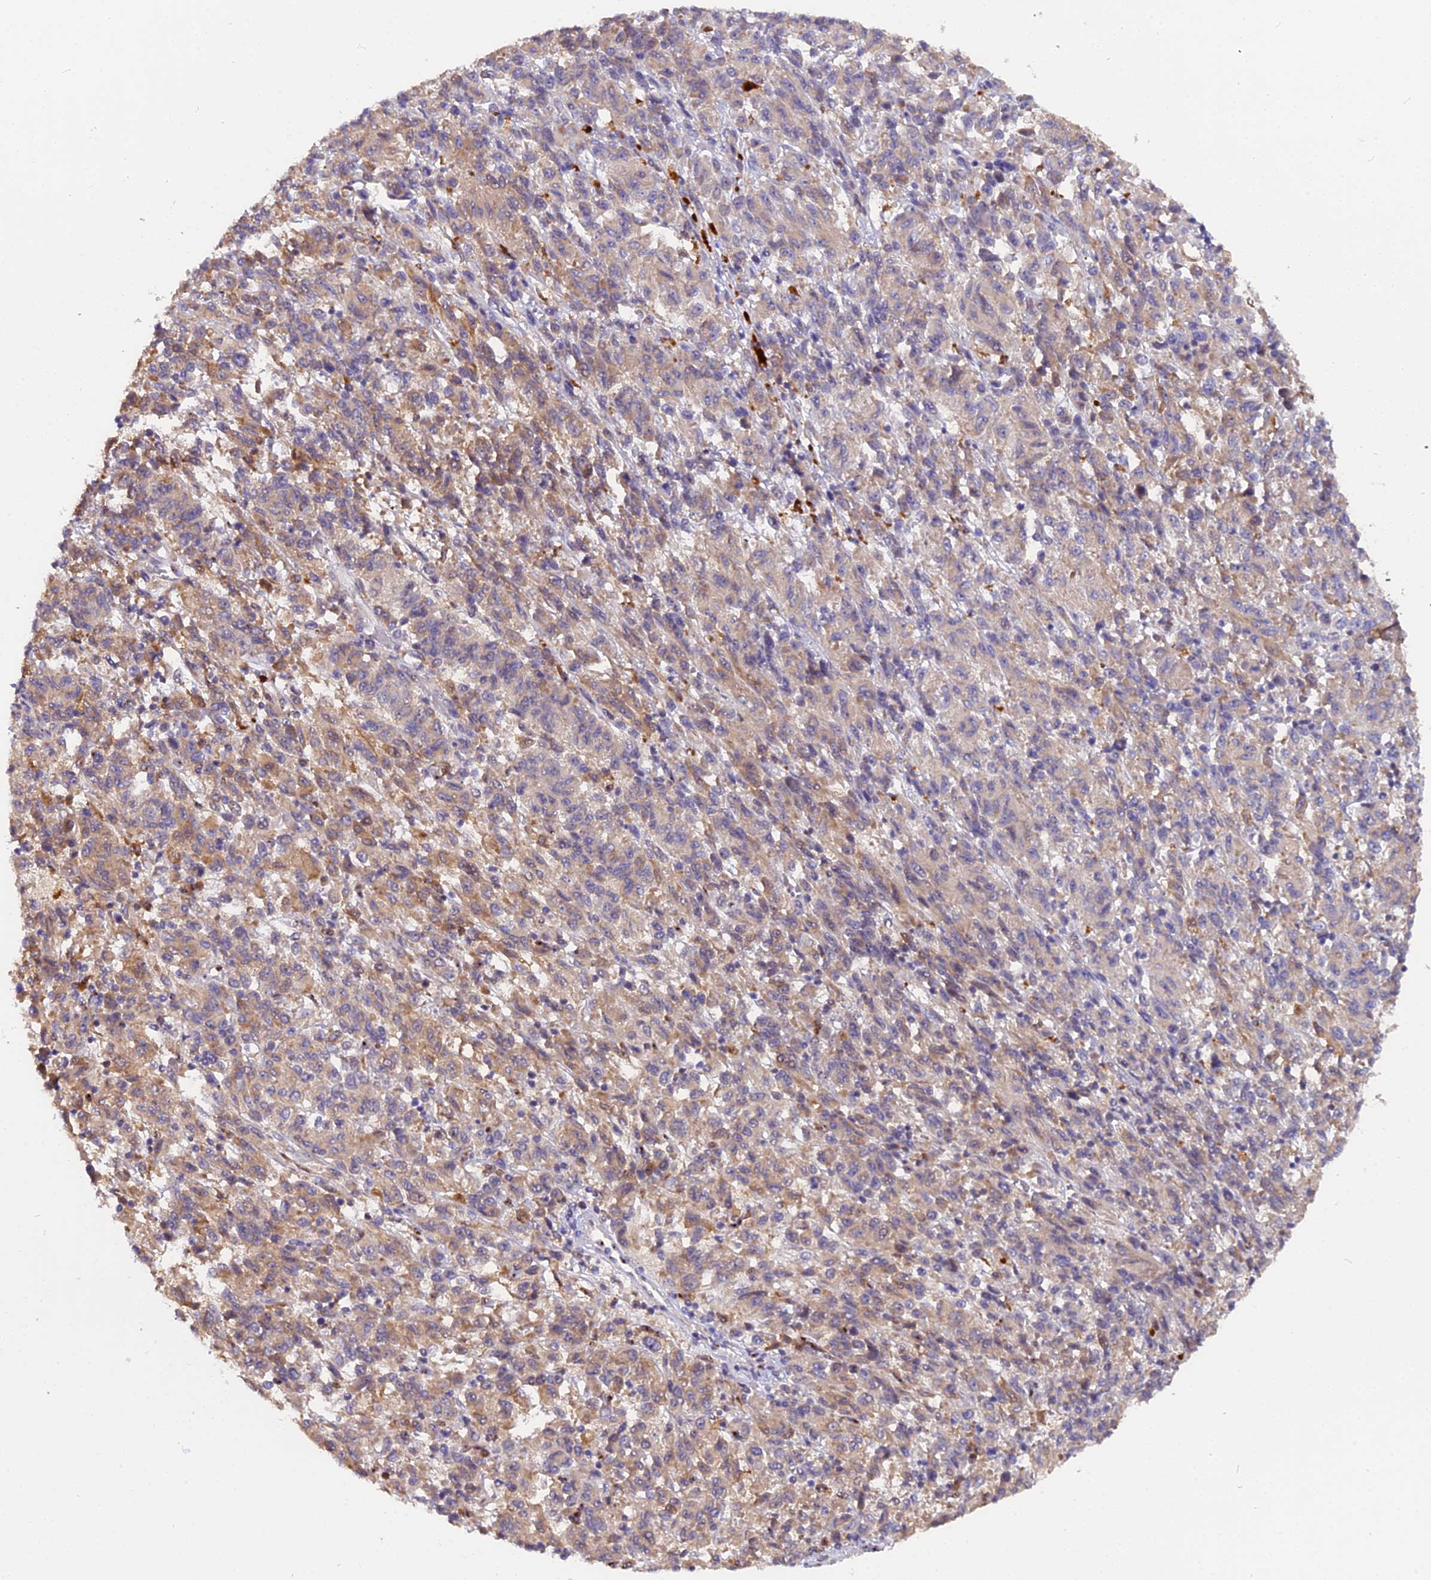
{"staining": {"intensity": "weak", "quantity": "25%-75%", "location": "cytoplasmic/membranous"}, "tissue": "melanoma", "cell_type": "Tumor cells", "image_type": "cancer", "snomed": [{"axis": "morphology", "description": "Malignant melanoma, Metastatic site"}, {"axis": "topography", "description": "Lung"}], "caption": "Weak cytoplasmic/membranous positivity for a protein is seen in approximately 25%-75% of tumor cells of malignant melanoma (metastatic site) using immunohistochemistry (IHC).", "gene": "FAM118B", "patient": {"sex": "male", "age": 64}}